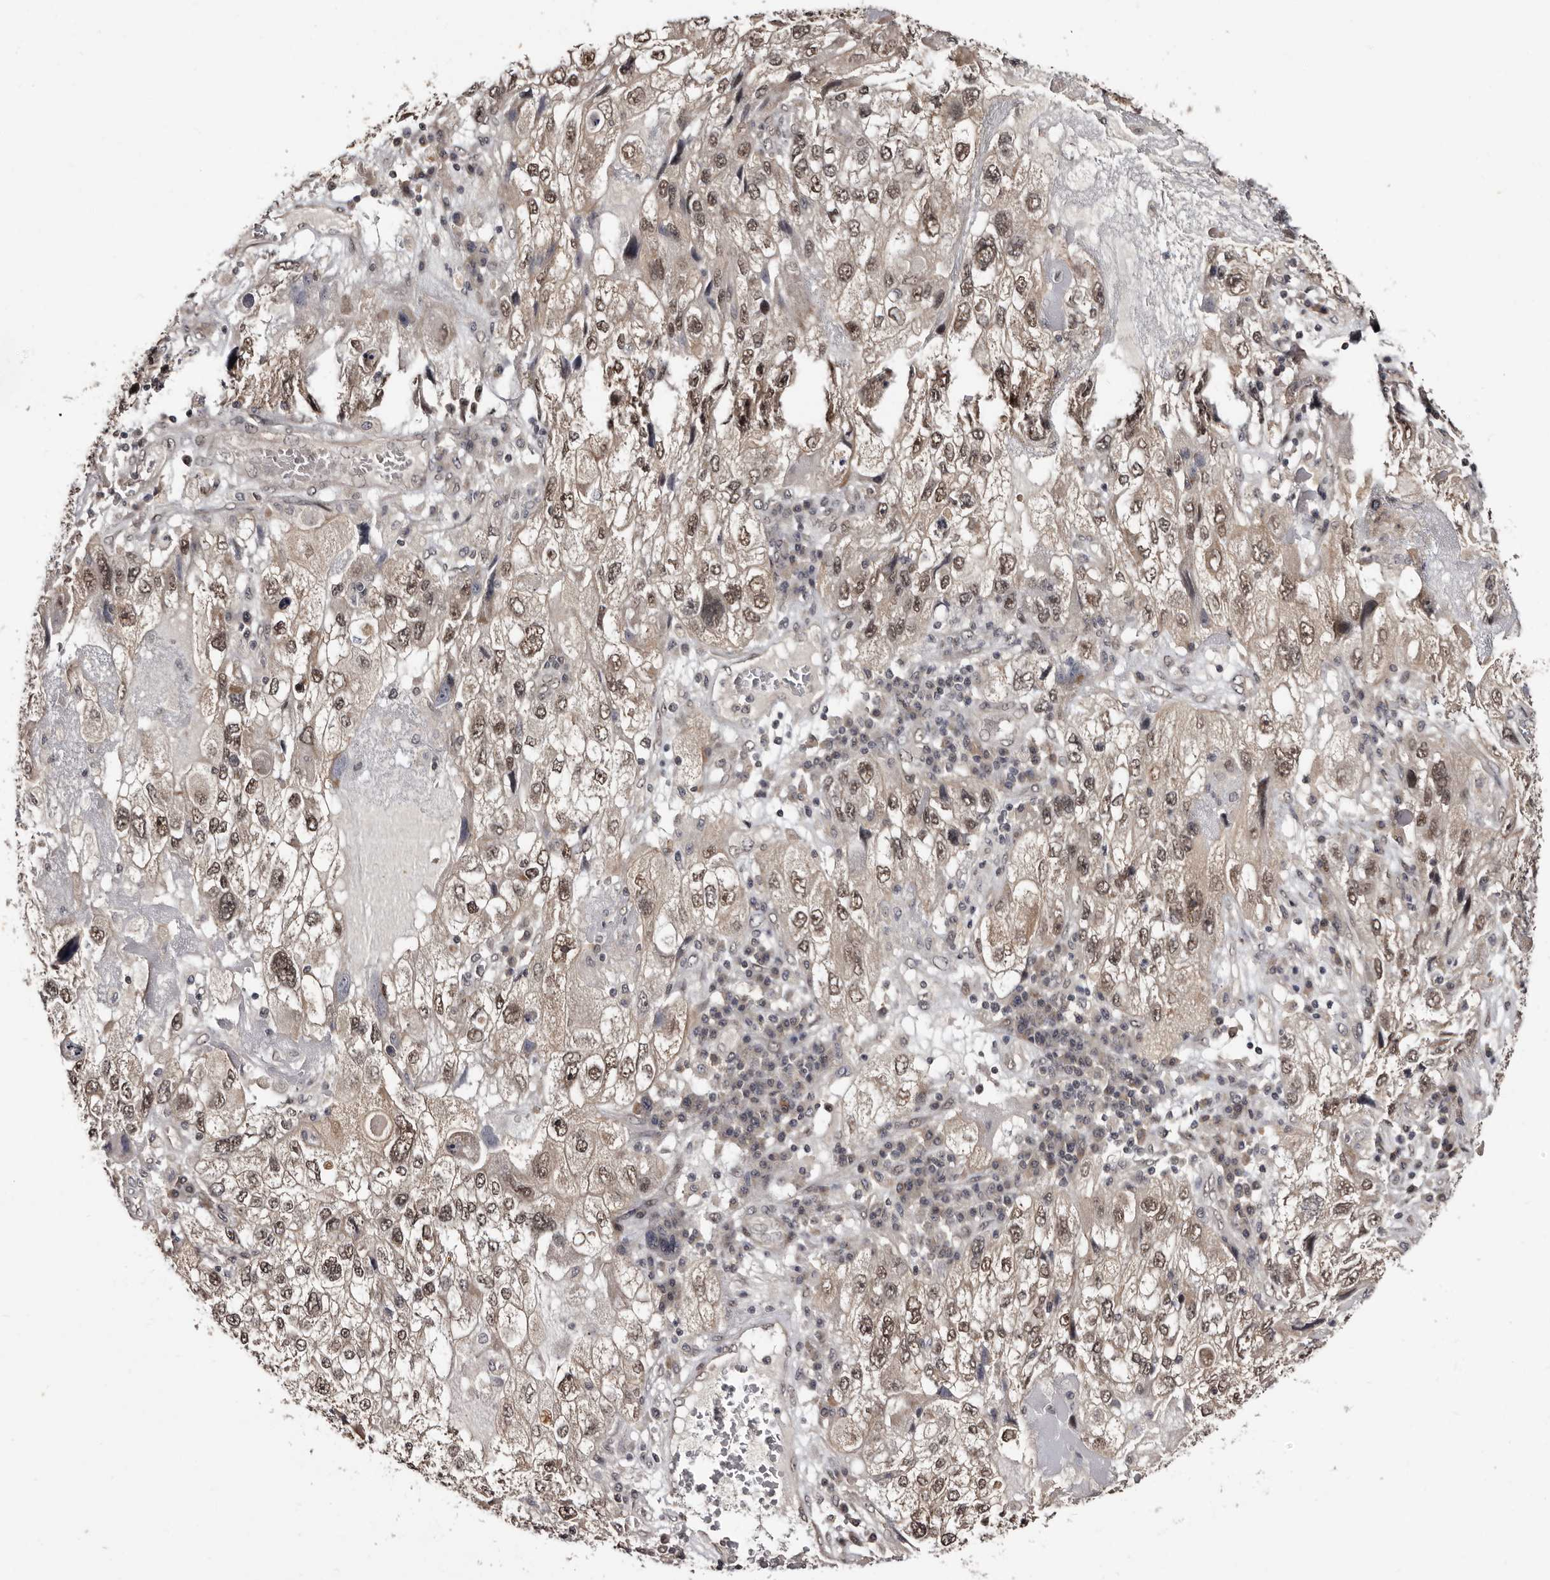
{"staining": {"intensity": "moderate", "quantity": "25%-75%", "location": "nuclear"}, "tissue": "endometrial cancer", "cell_type": "Tumor cells", "image_type": "cancer", "snomed": [{"axis": "morphology", "description": "Adenocarcinoma, NOS"}, {"axis": "topography", "description": "Endometrium"}], "caption": "Endometrial cancer stained for a protein (brown) exhibits moderate nuclear positive expression in approximately 25%-75% of tumor cells.", "gene": "TBC1D22B", "patient": {"sex": "female", "age": 49}}